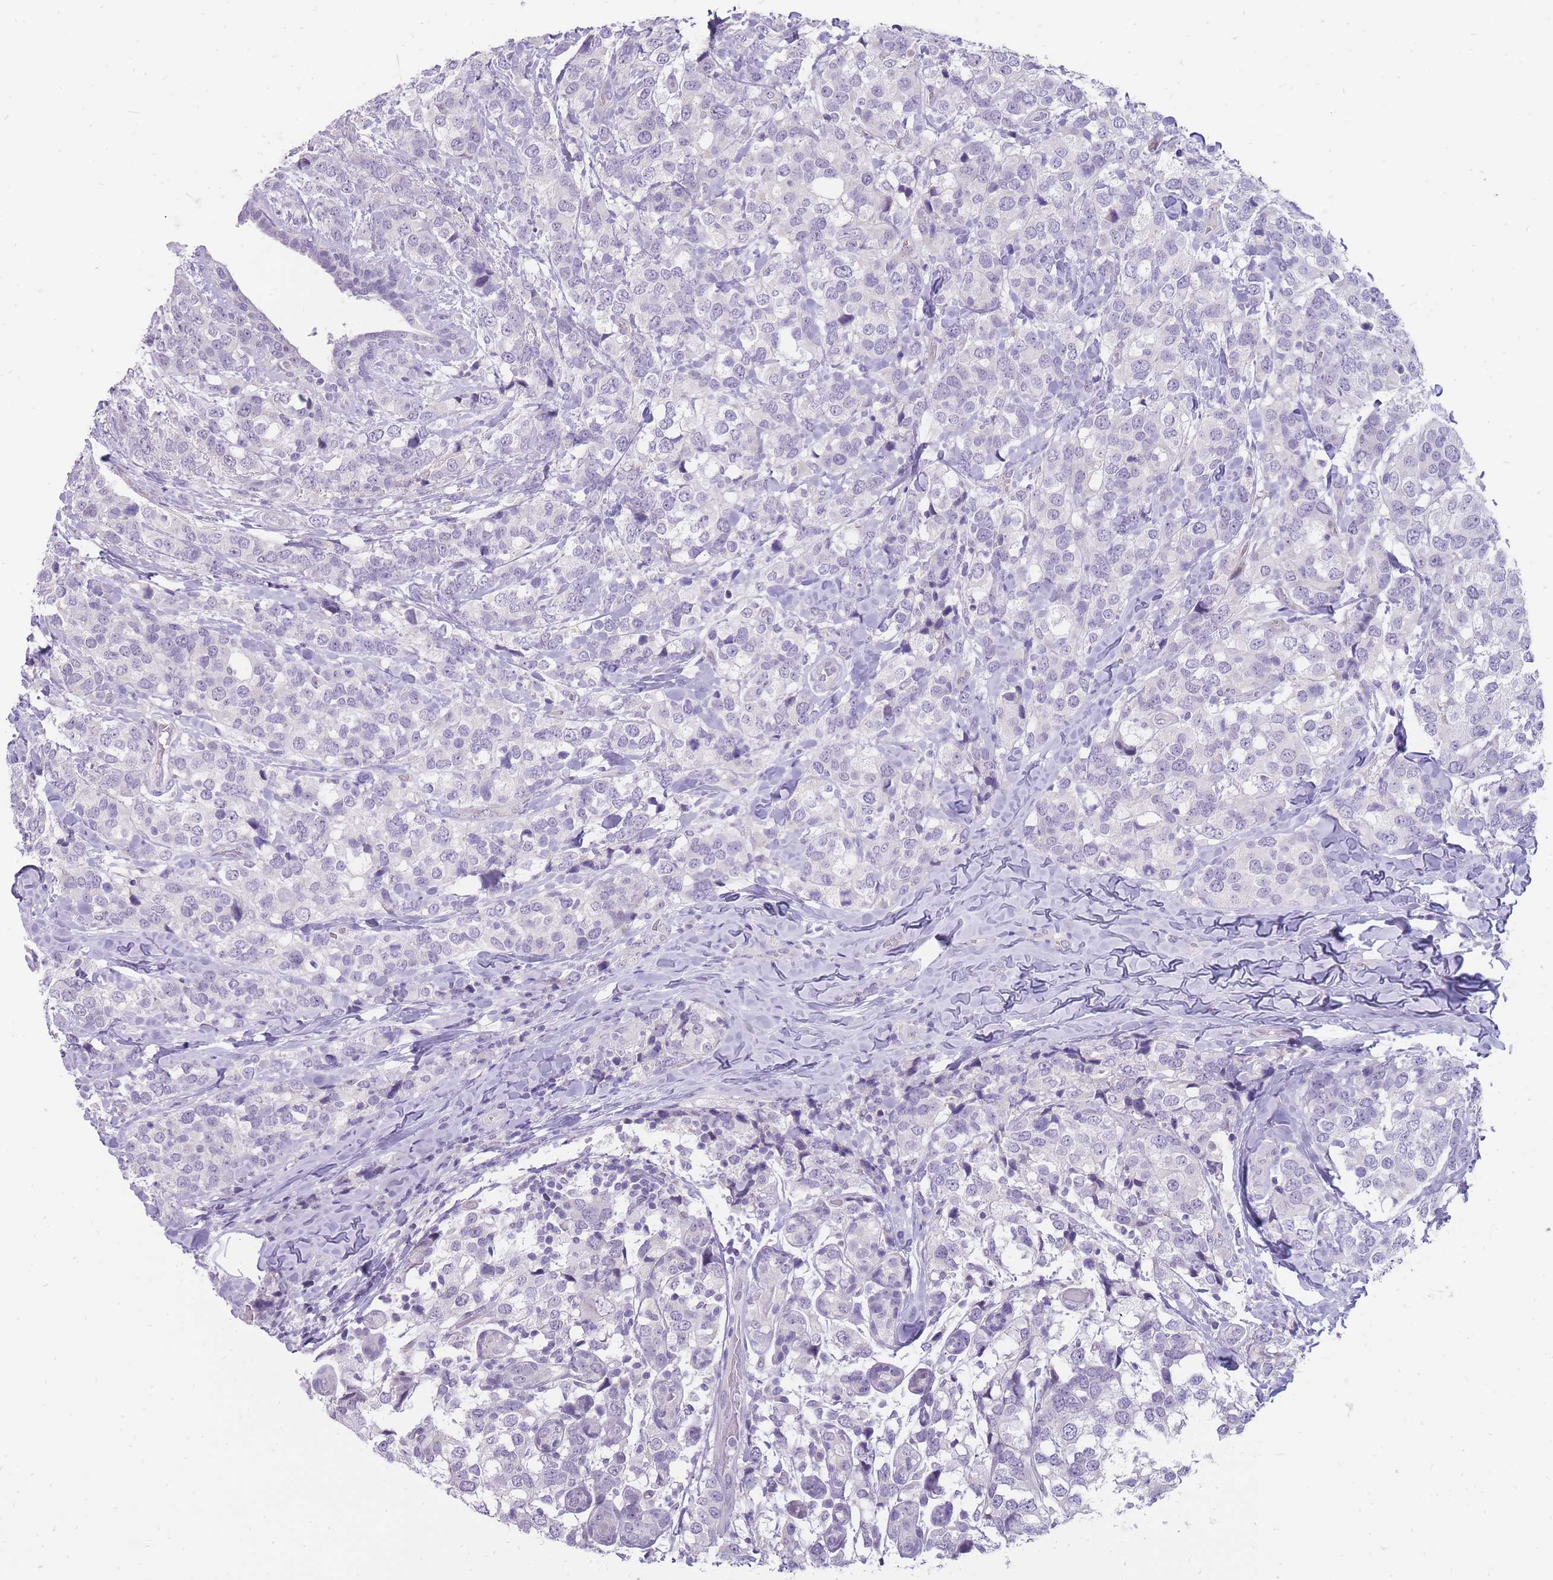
{"staining": {"intensity": "negative", "quantity": "none", "location": "none"}, "tissue": "breast cancer", "cell_type": "Tumor cells", "image_type": "cancer", "snomed": [{"axis": "morphology", "description": "Lobular carcinoma"}, {"axis": "topography", "description": "Breast"}], "caption": "This image is of lobular carcinoma (breast) stained with immunohistochemistry to label a protein in brown with the nuclei are counter-stained blue. There is no staining in tumor cells.", "gene": "ERICH4", "patient": {"sex": "female", "age": 59}}